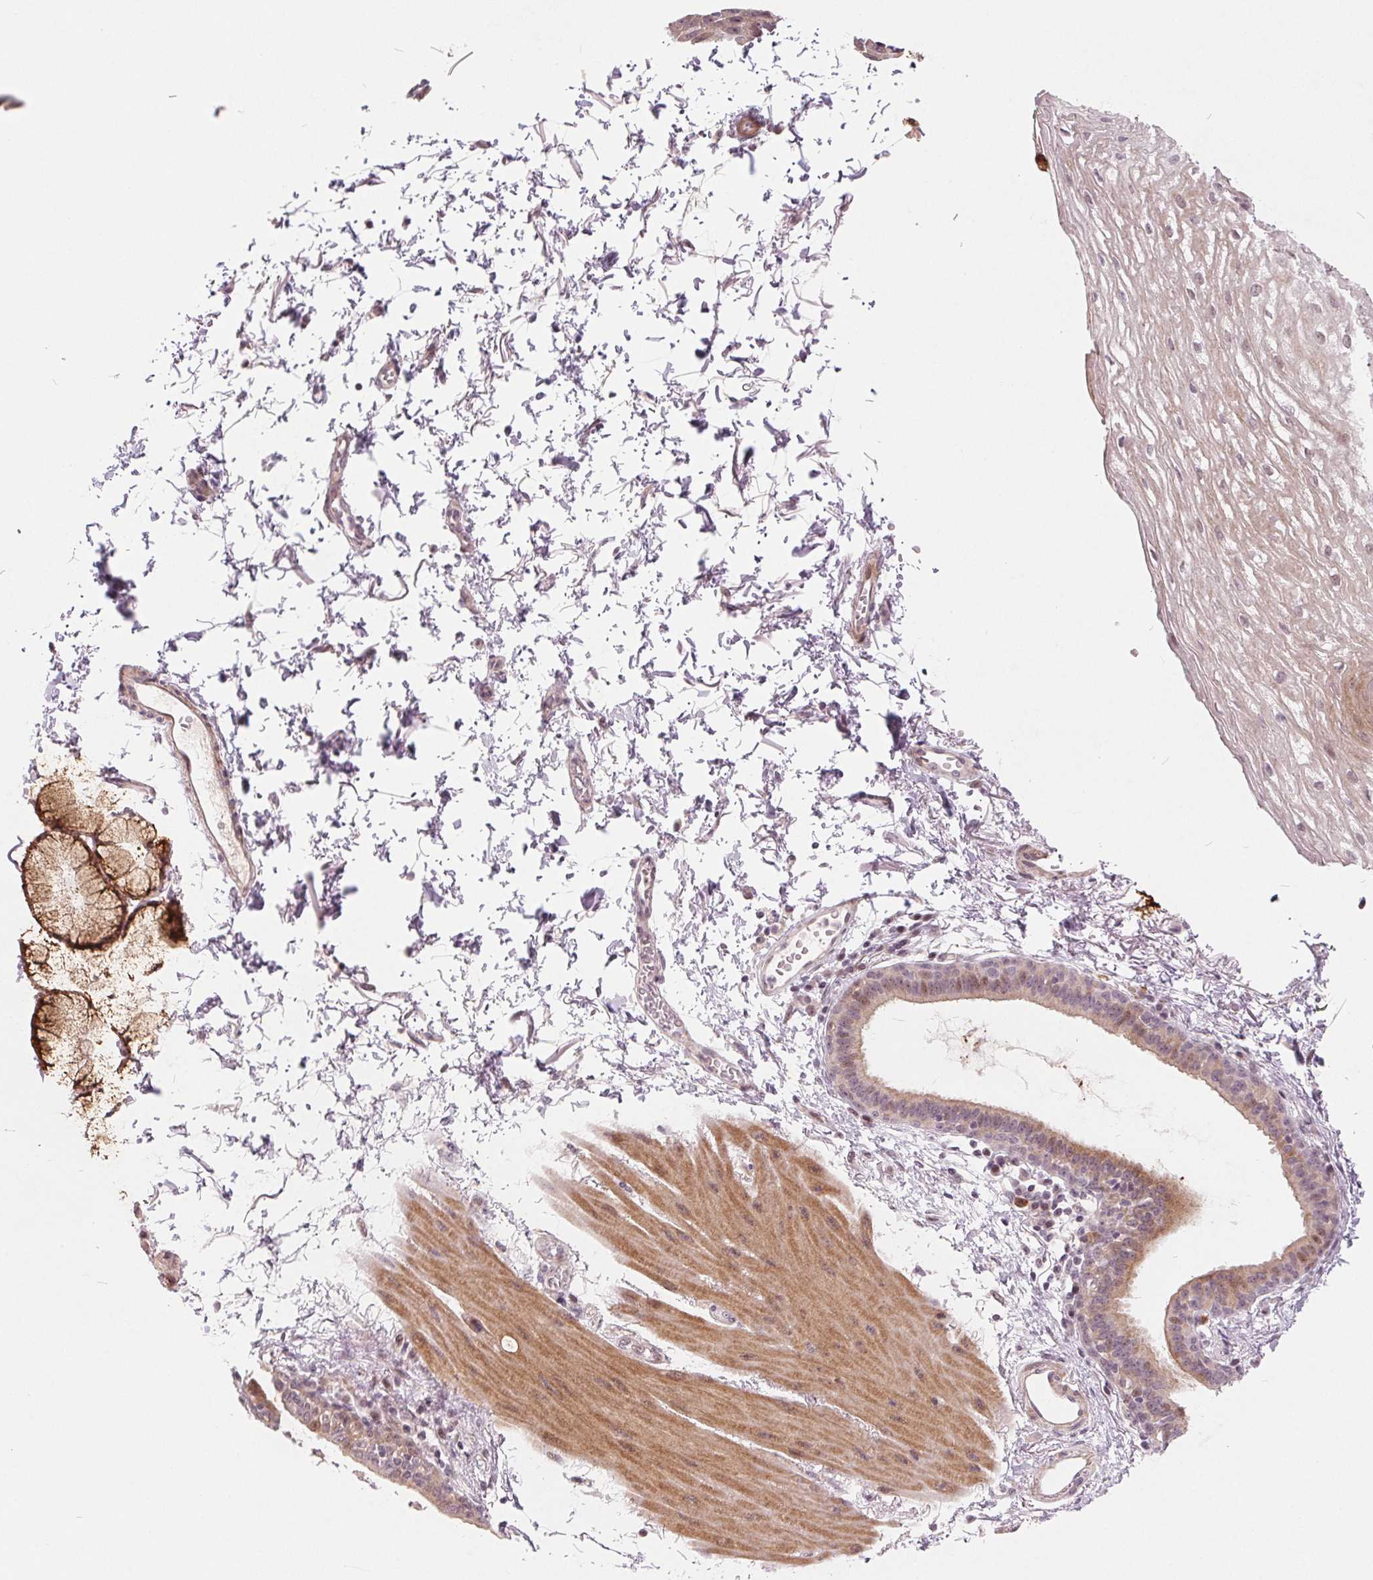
{"staining": {"intensity": "moderate", "quantity": "<25%", "location": "nuclear"}, "tissue": "esophagus", "cell_type": "Squamous epithelial cells", "image_type": "normal", "snomed": [{"axis": "morphology", "description": "Normal tissue, NOS"}, {"axis": "topography", "description": "Esophagus"}], "caption": "A photomicrograph of esophagus stained for a protein reveals moderate nuclear brown staining in squamous epithelial cells. Nuclei are stained in blue.", "gene": "NRG2", "patient": {"sex": "female", "age": 81}}